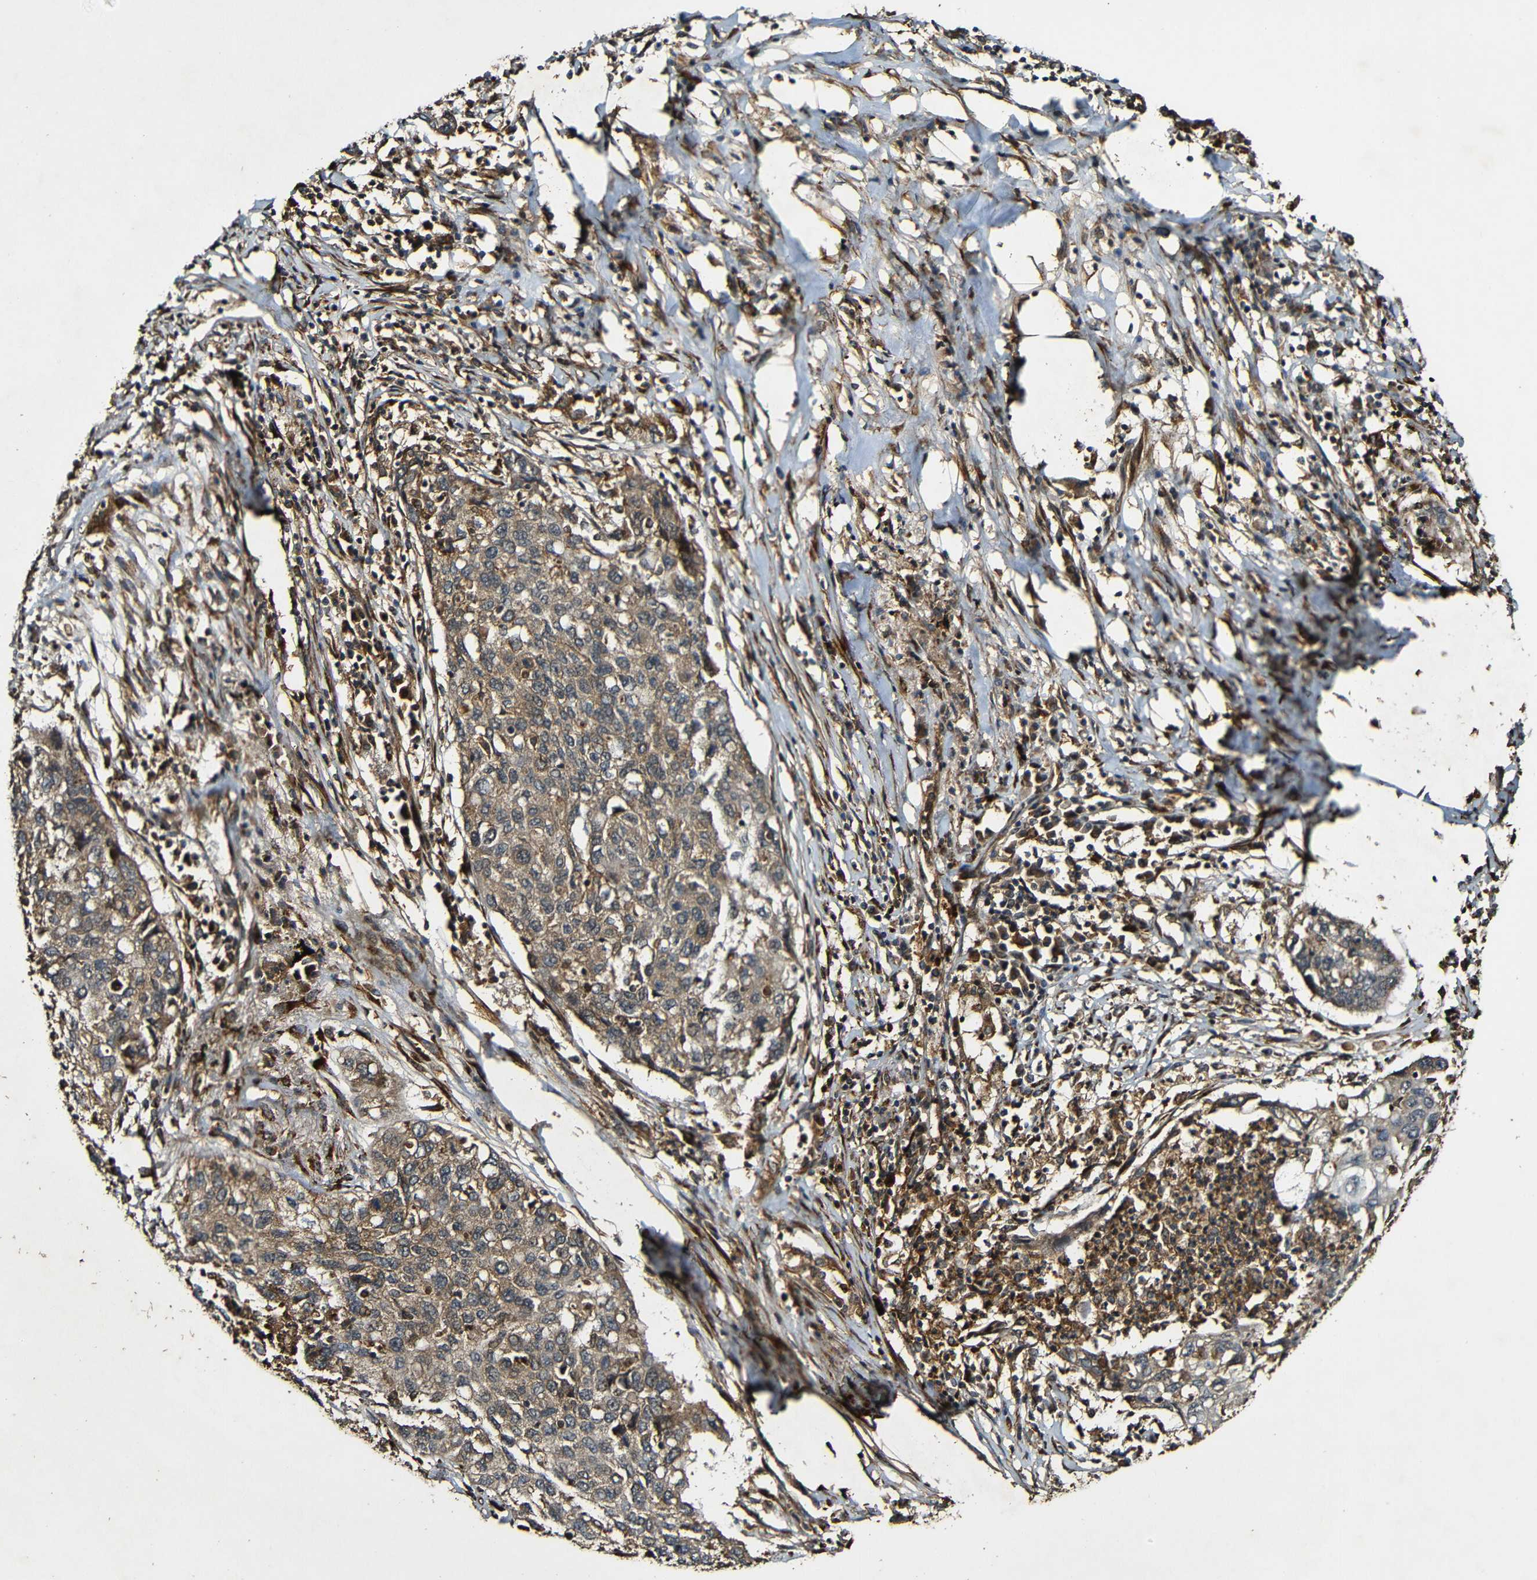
{"staining": {"intensity": "moderate", "quantity": ">75%", "location": "cytoplasmic/membranous"}, "tissue": "lung cancer", "cell_type": "Tumor cells", "image_type": "cancer", "snomed": [{"axis": "morphology", "description": "Squamous cell carcinoma, NOS"}, {"axis": "topography", "description": "Lung"}], "caption": "A brown stain shows moderate cytoplasmic/membranous positivity of a protein in human lung cancer (squamous cell carcinoma) tumor cells. (Stains: DAB (3,3'-diaminobenzidine) in brown, nuclei in blue, Microscopy: brightfield microscopy at high magnification).", "gene": "CASP8", "patient": {"sex": "female", "age": 63}}